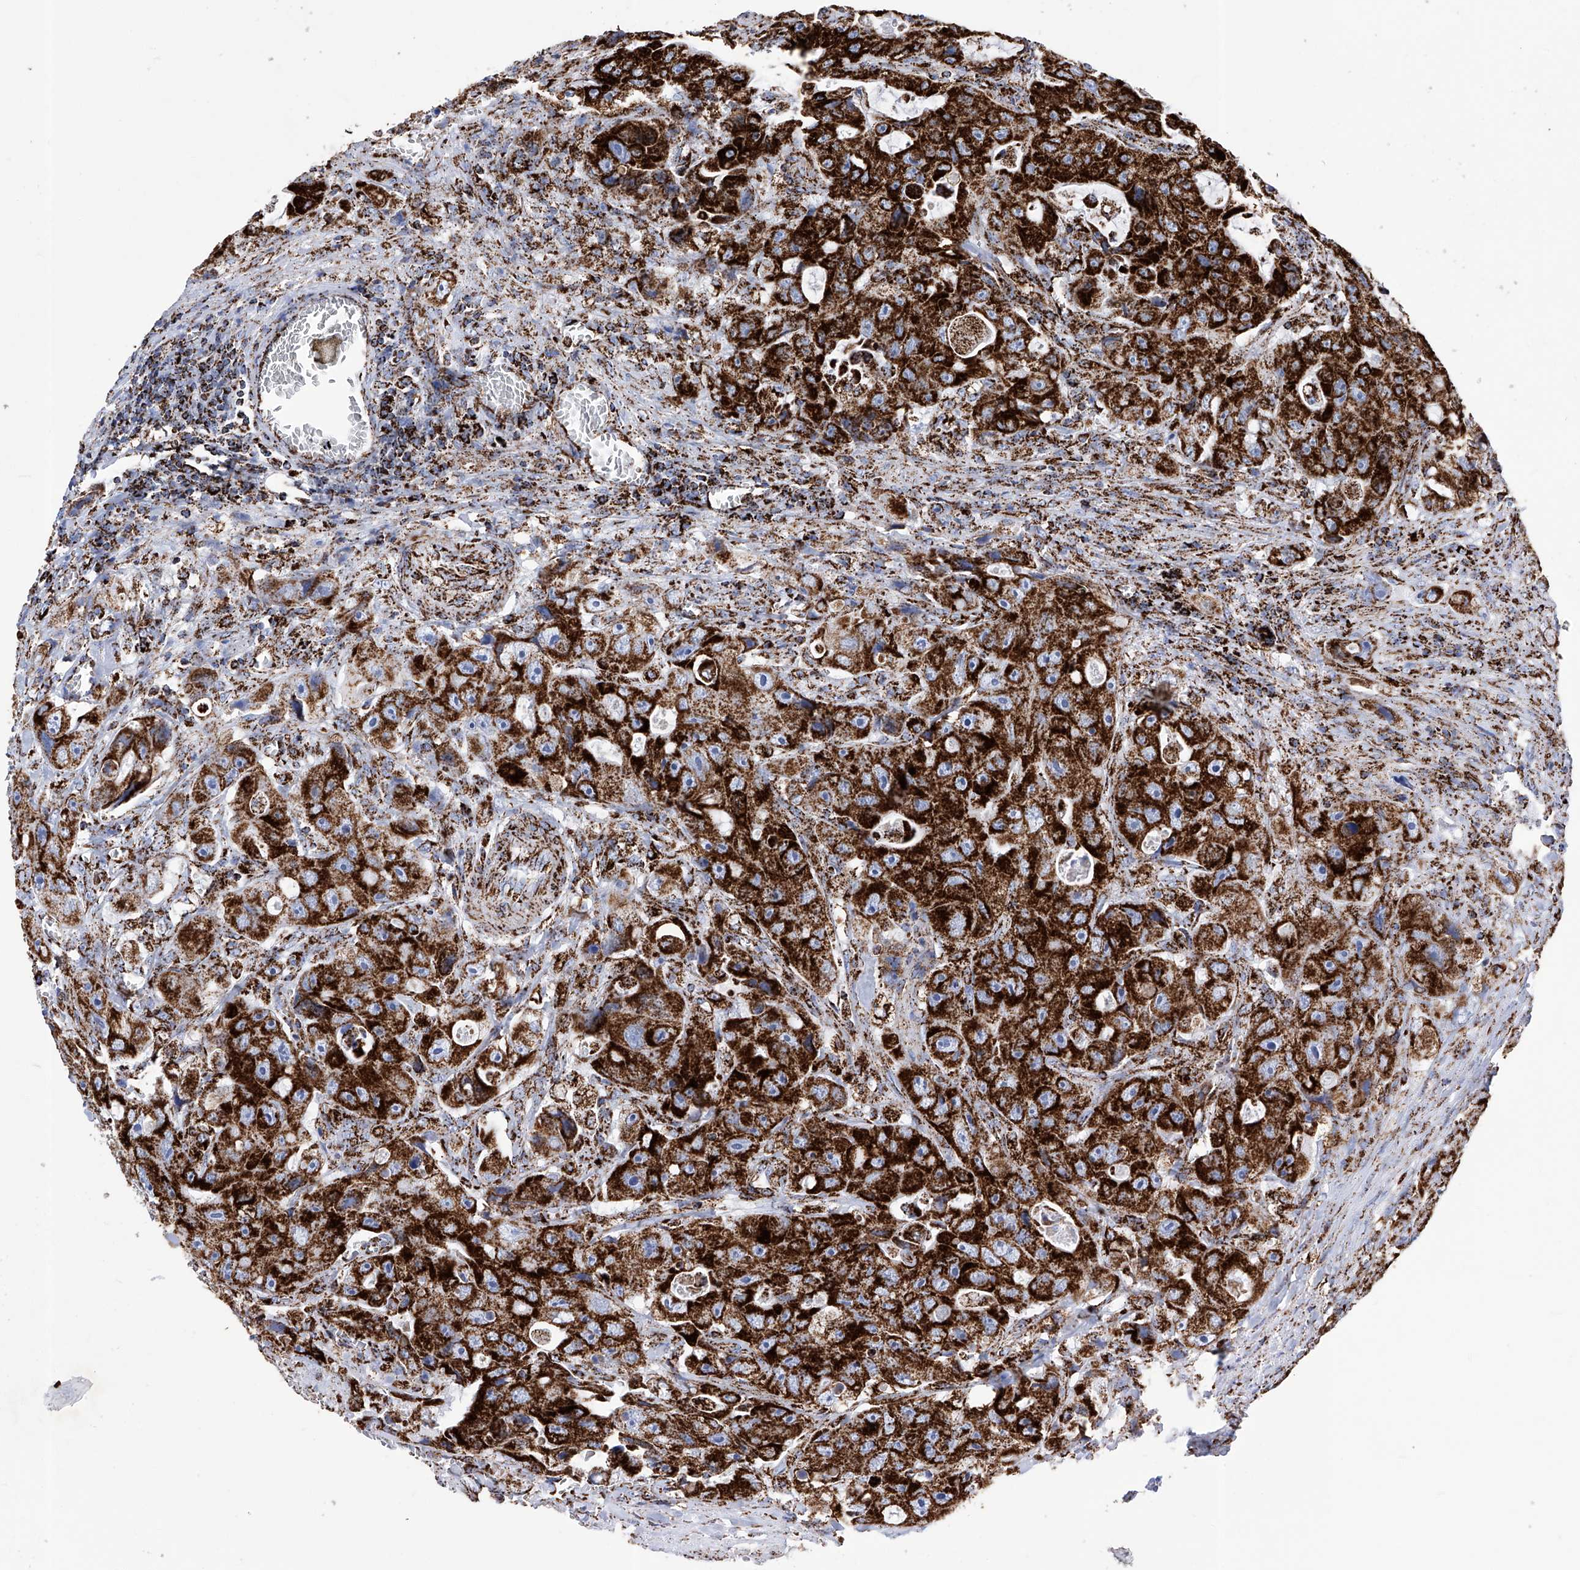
{"staining": {"intensity": "strong", "quantity": ">75%", "location": "cytoplasmic/membranous"}, "tissue": "colorectal cancer", "cell_type": "Tumor cells", "image_type": "cancer", "snomed": [{"axis": "morphology", "description": "Adenocarcinoma, NOS"}, {"axis": "topography", "description": "Colon"}], "caption": "This image exhibits adenocarcinoma (colorectal) stained with immunohistochemistry to label a protein in brown. The cytoplasmic/membranous of tumor cells show strong positivity for the protein. Nuclei are counter-stained blue.", "gene": "ATP5PF", "patient": {"sex": "female", "age": 46}}